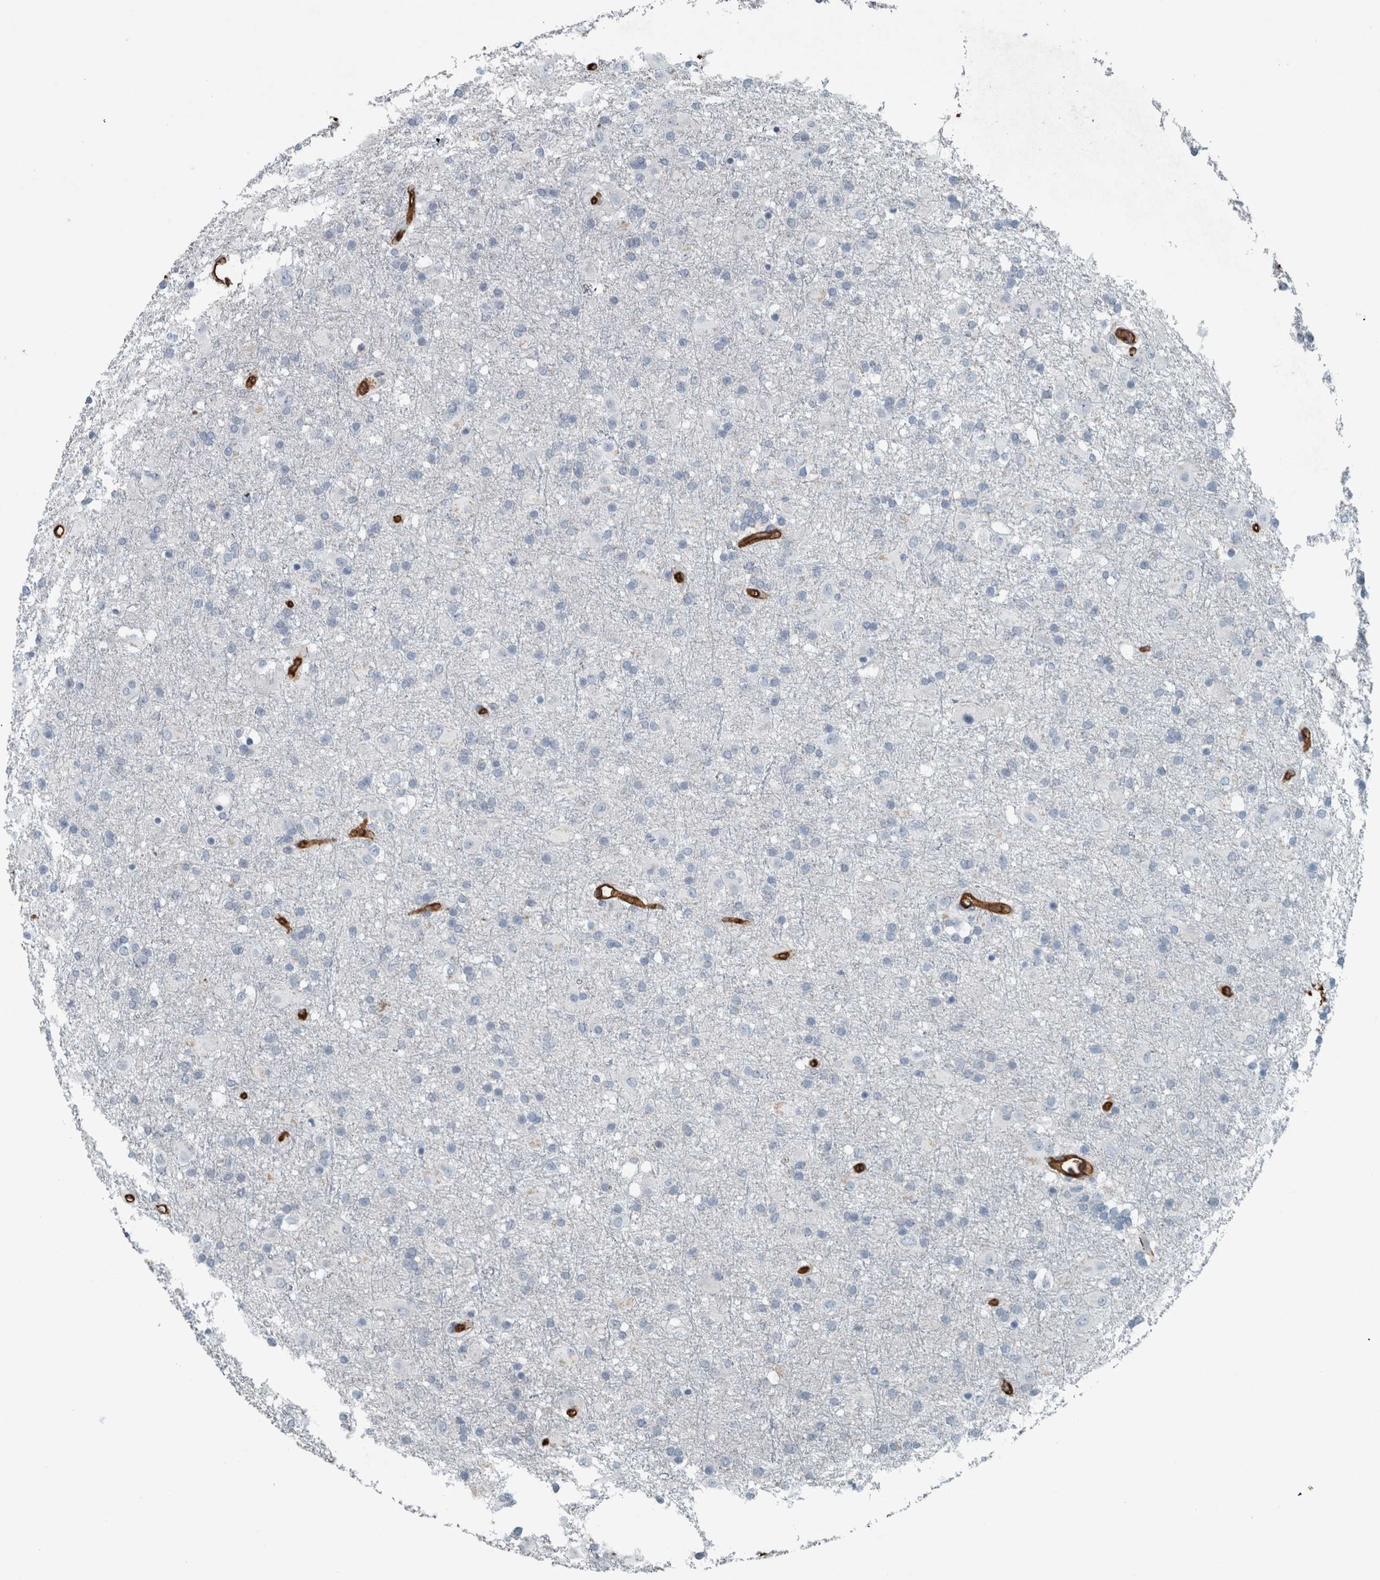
{"staining": {"intensity": "negative", "quantity": "none", "location": "none"}, "tissue": "glioma", "cell_type": "Tumor cells", "image_type": "cancer", "snomed": [{"axis": "morphology", "description": "Glioma, malignant, Low grade"}, {"axis": "topography", "description": "Brain"}], "caption": "Human glioma stained for a protein using immunohistochemistry (IHC) demonstrates no staining in tumor cells.", "gene": "LBP", "patient": {"sex": "male", "age": 65}}